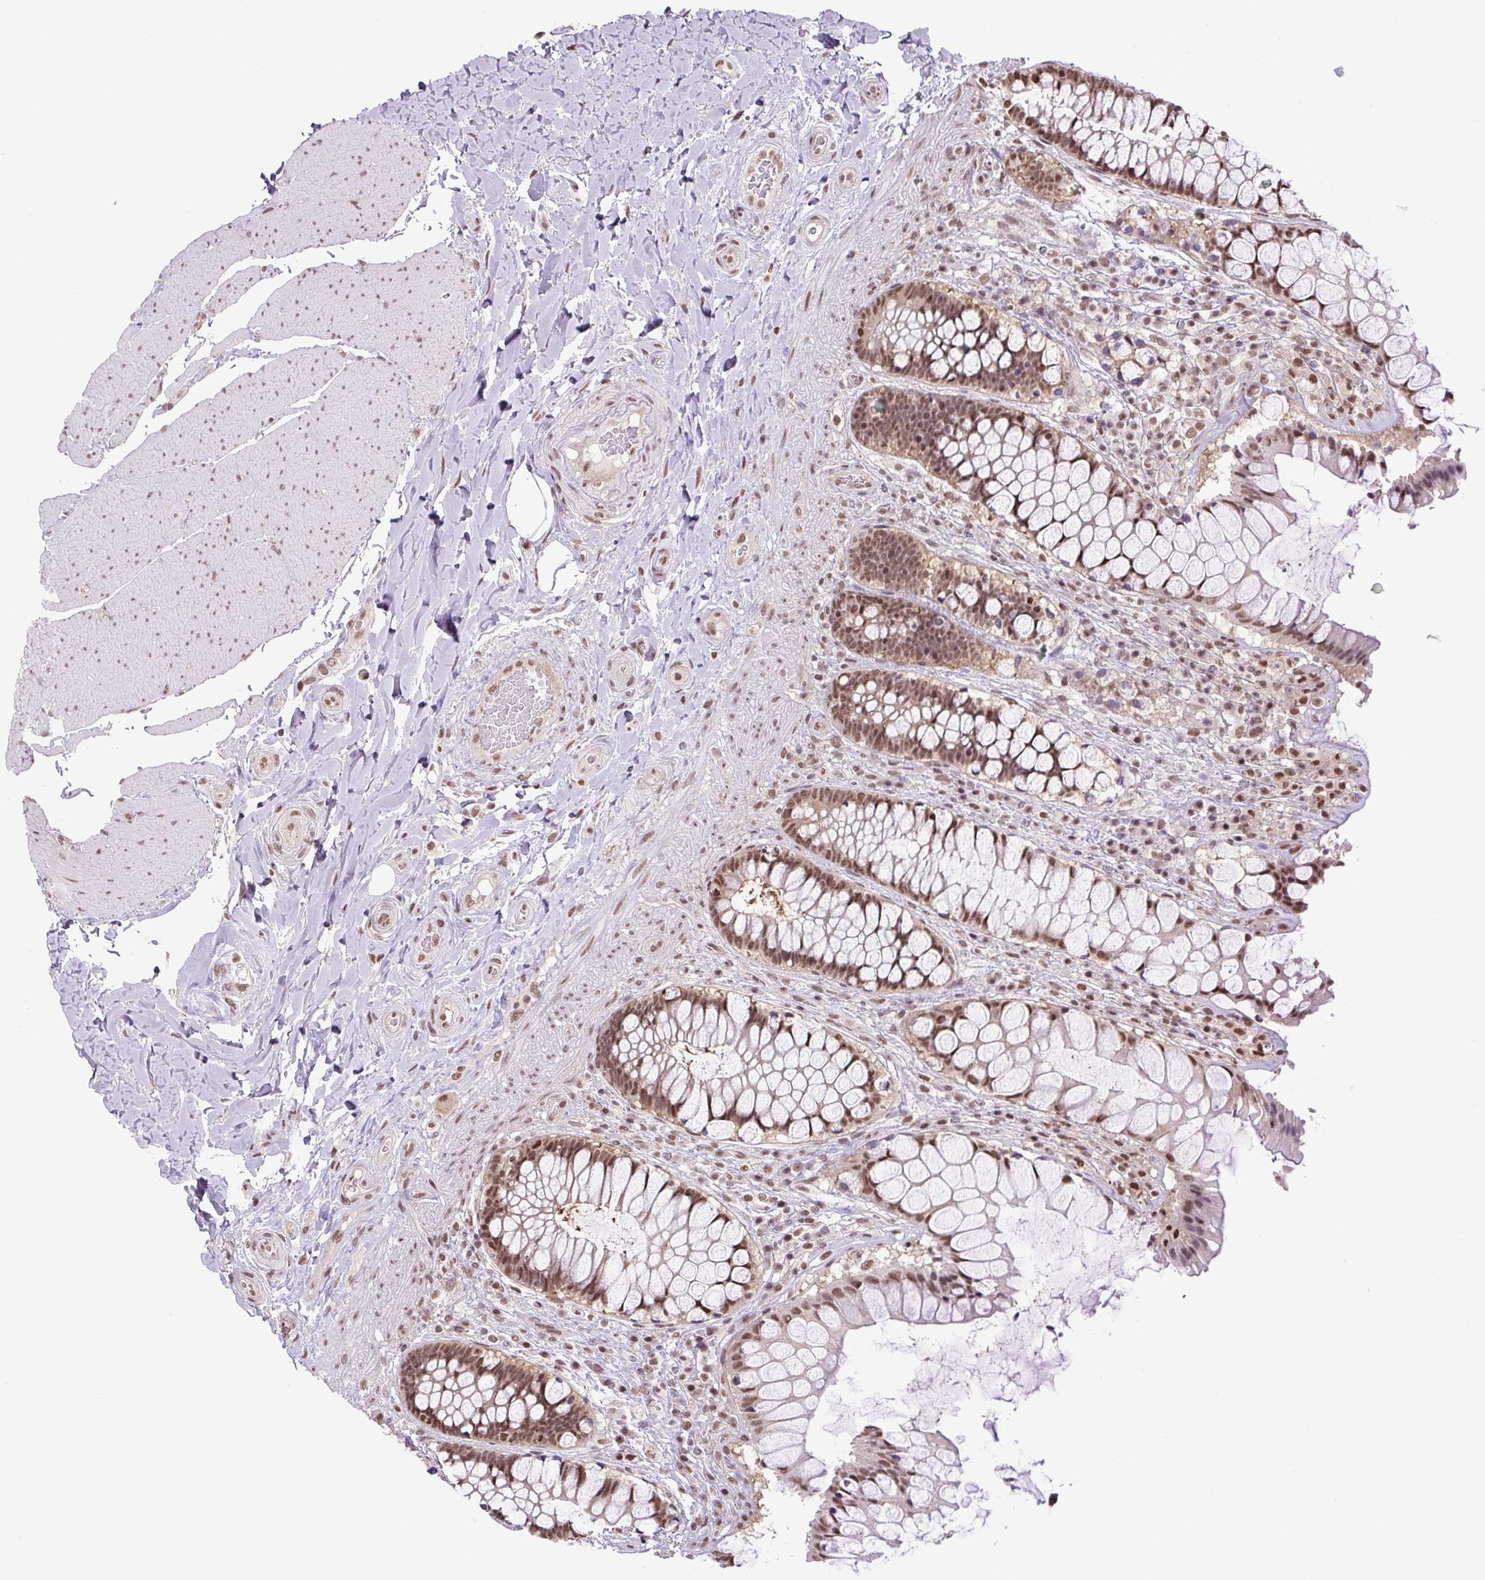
{"staining": {"intensity": "moderate", "quantity": ">75%", "location": "nuclear"}, "tissue": "rectum", "cell_type": "Glandular cells", "image_type": "normal", "snomed": [{"axis": "morphology", "description": "Normal tissue, NOS"}, {"axis": "topography", "description": "Rectum"}], "caption": "A high-resolution histopathology image shows IHC staining of unremarkable rectum, which shows moderate nuclear staining in about >75% of glandular cells.", "gene": "SGTA", "patient": {"sex": "female", "age": 58}}